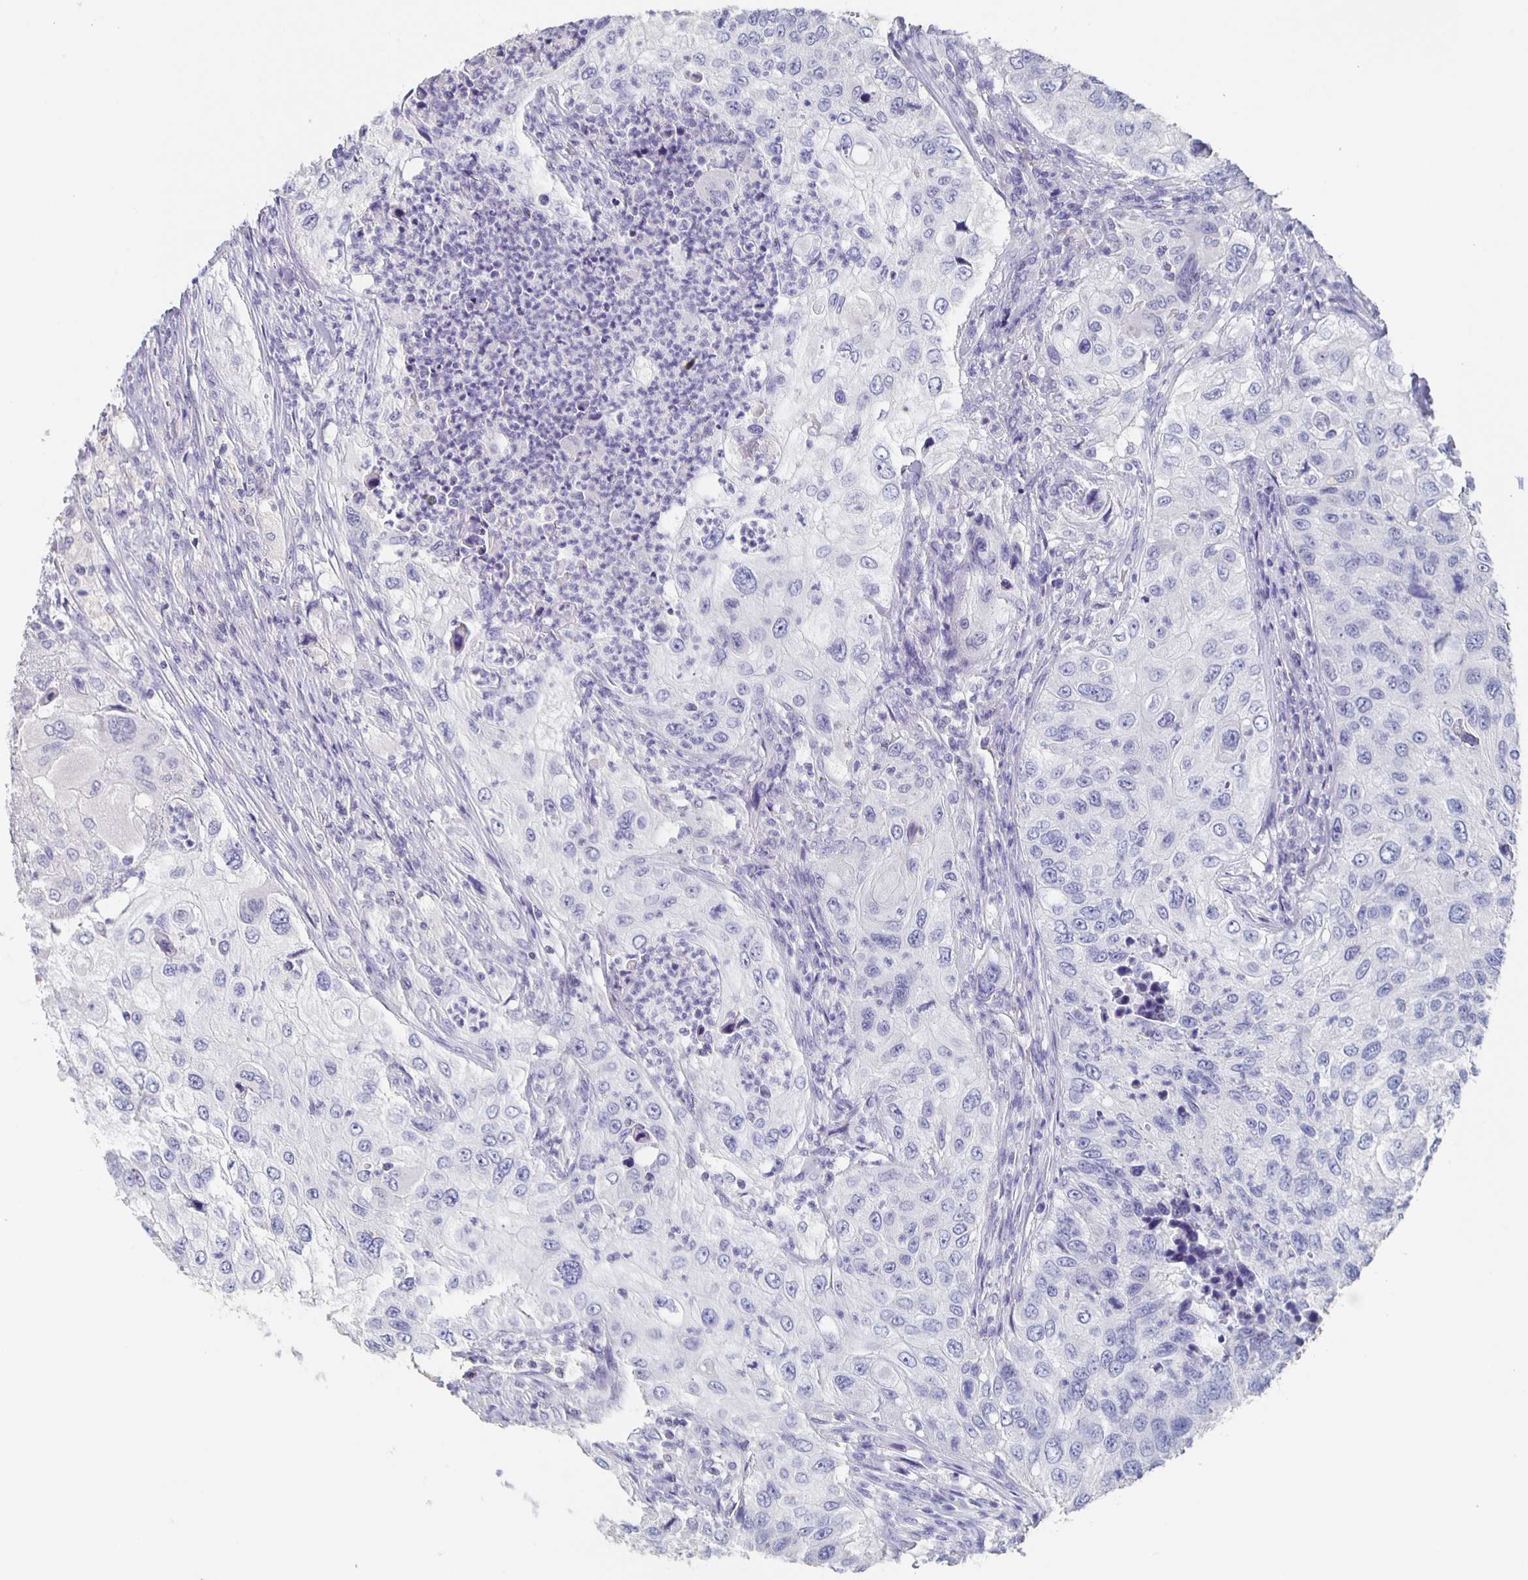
{"staining": {"intensity": "negative", "quantity": "none", "location": "none"}, "tissue": "urothelial cancer", "cell_type": "Tumor cells", "image_type": "cancer", "snomed": [{"axis": "morphology", "description": "Urothelial carcinoma, High grade"}, {"axis": "topography", "description": "Urinary bladder"}], "caption": "Tumor cells are negative for brown protein staining in urothelial cancer.", "gene": "CACNA2D2", "patient": {"sex": "female", "age": 60}}